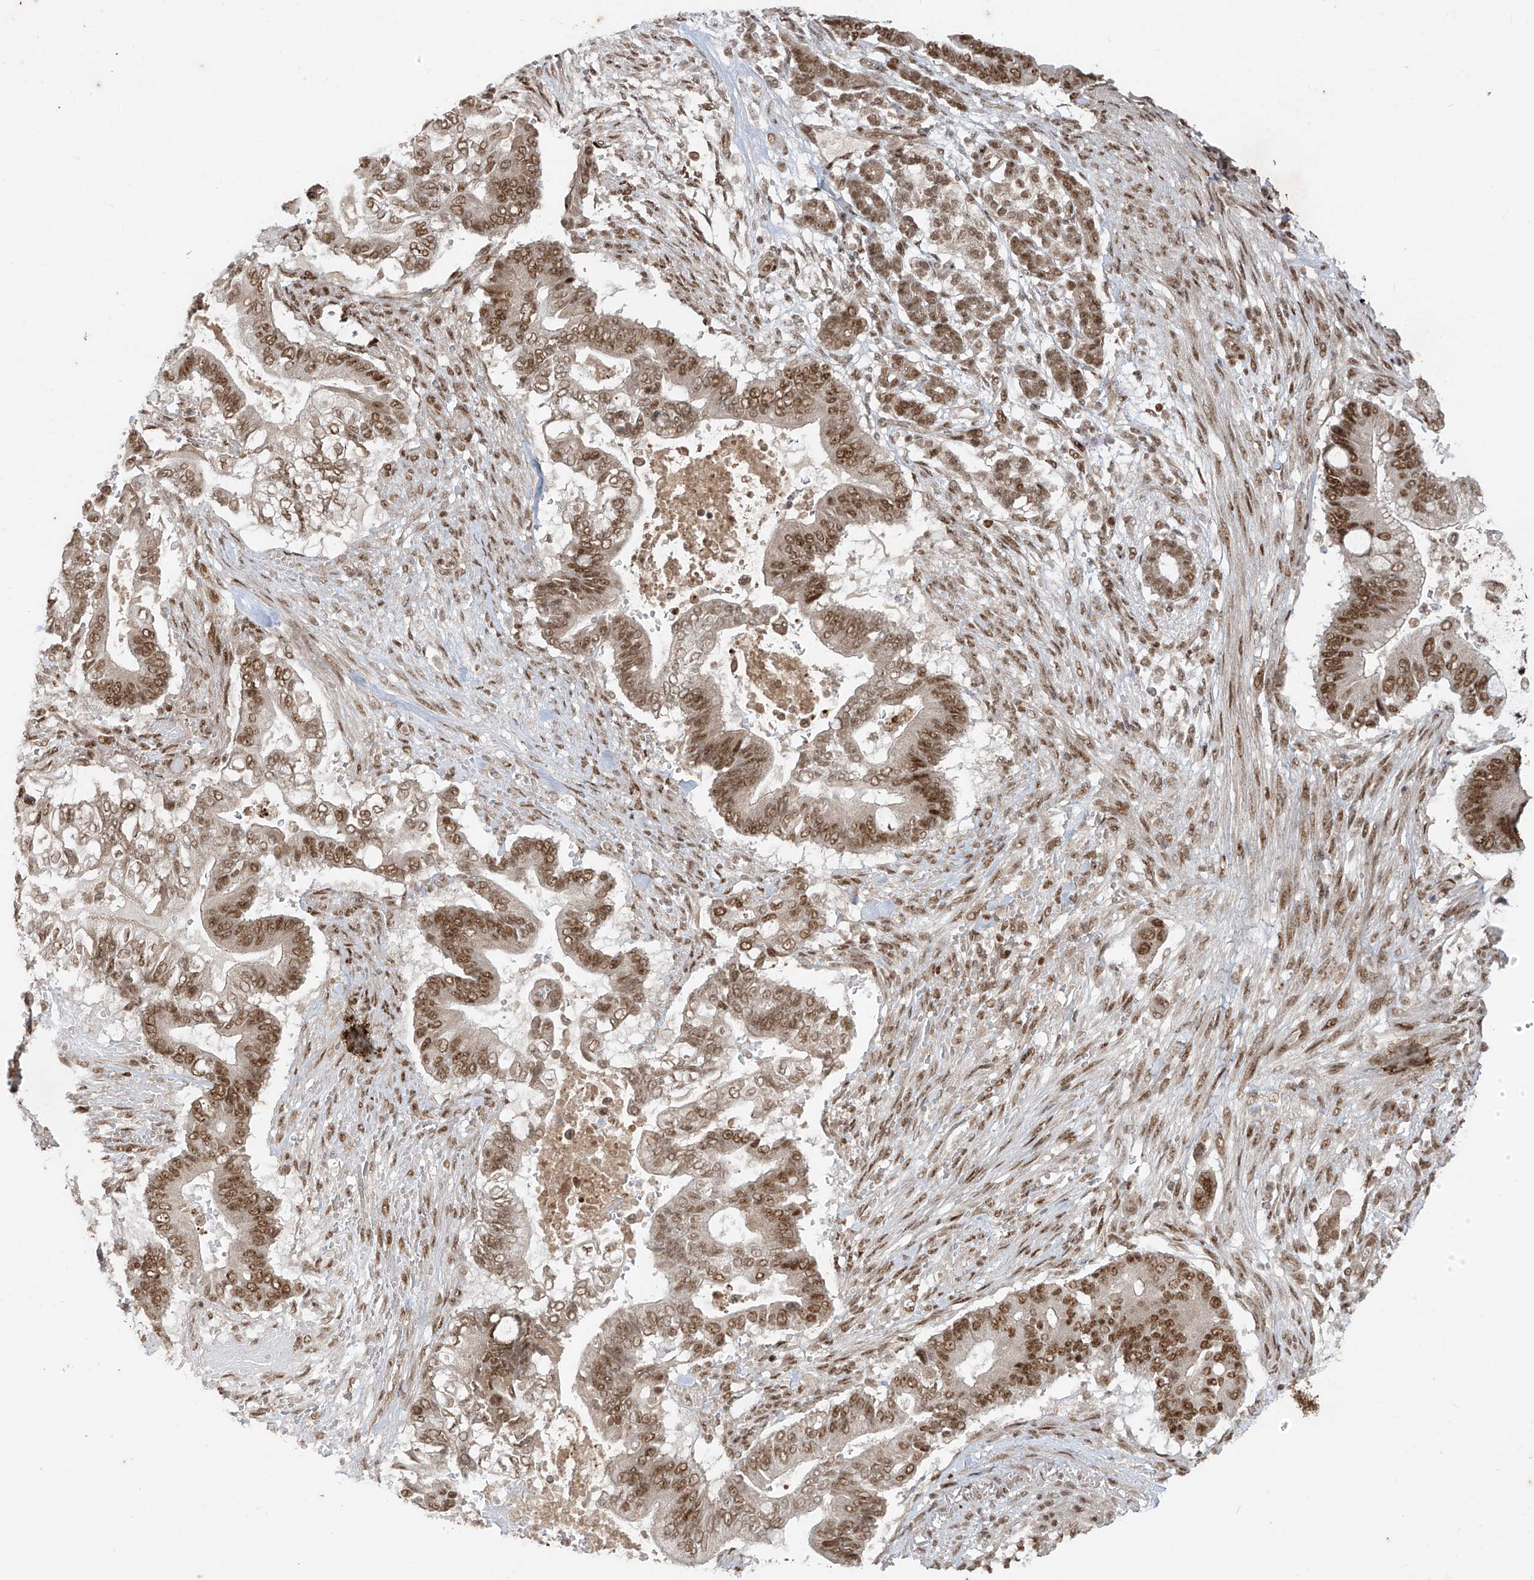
{"staining": {"intensity": "moderate", "quantity": ">75%", "location": "nuclear"}, "tissue": "pancreatic cancer", "cell_type": "Tumor cells", "image_type": "cancer", "snomed": [{"axis": "morphology", "description": "Adenocarcinoma, NOS"}, {"axis": "topography", "description": "Pancreas"}], "caption": "Pancreatic adenocarcinoma tissue demonstrates moderate nuclear expression in approximately >75% of tumor cells", "gene": "ARHGEF3", "patient": {"sex": "male", "age": 68}}